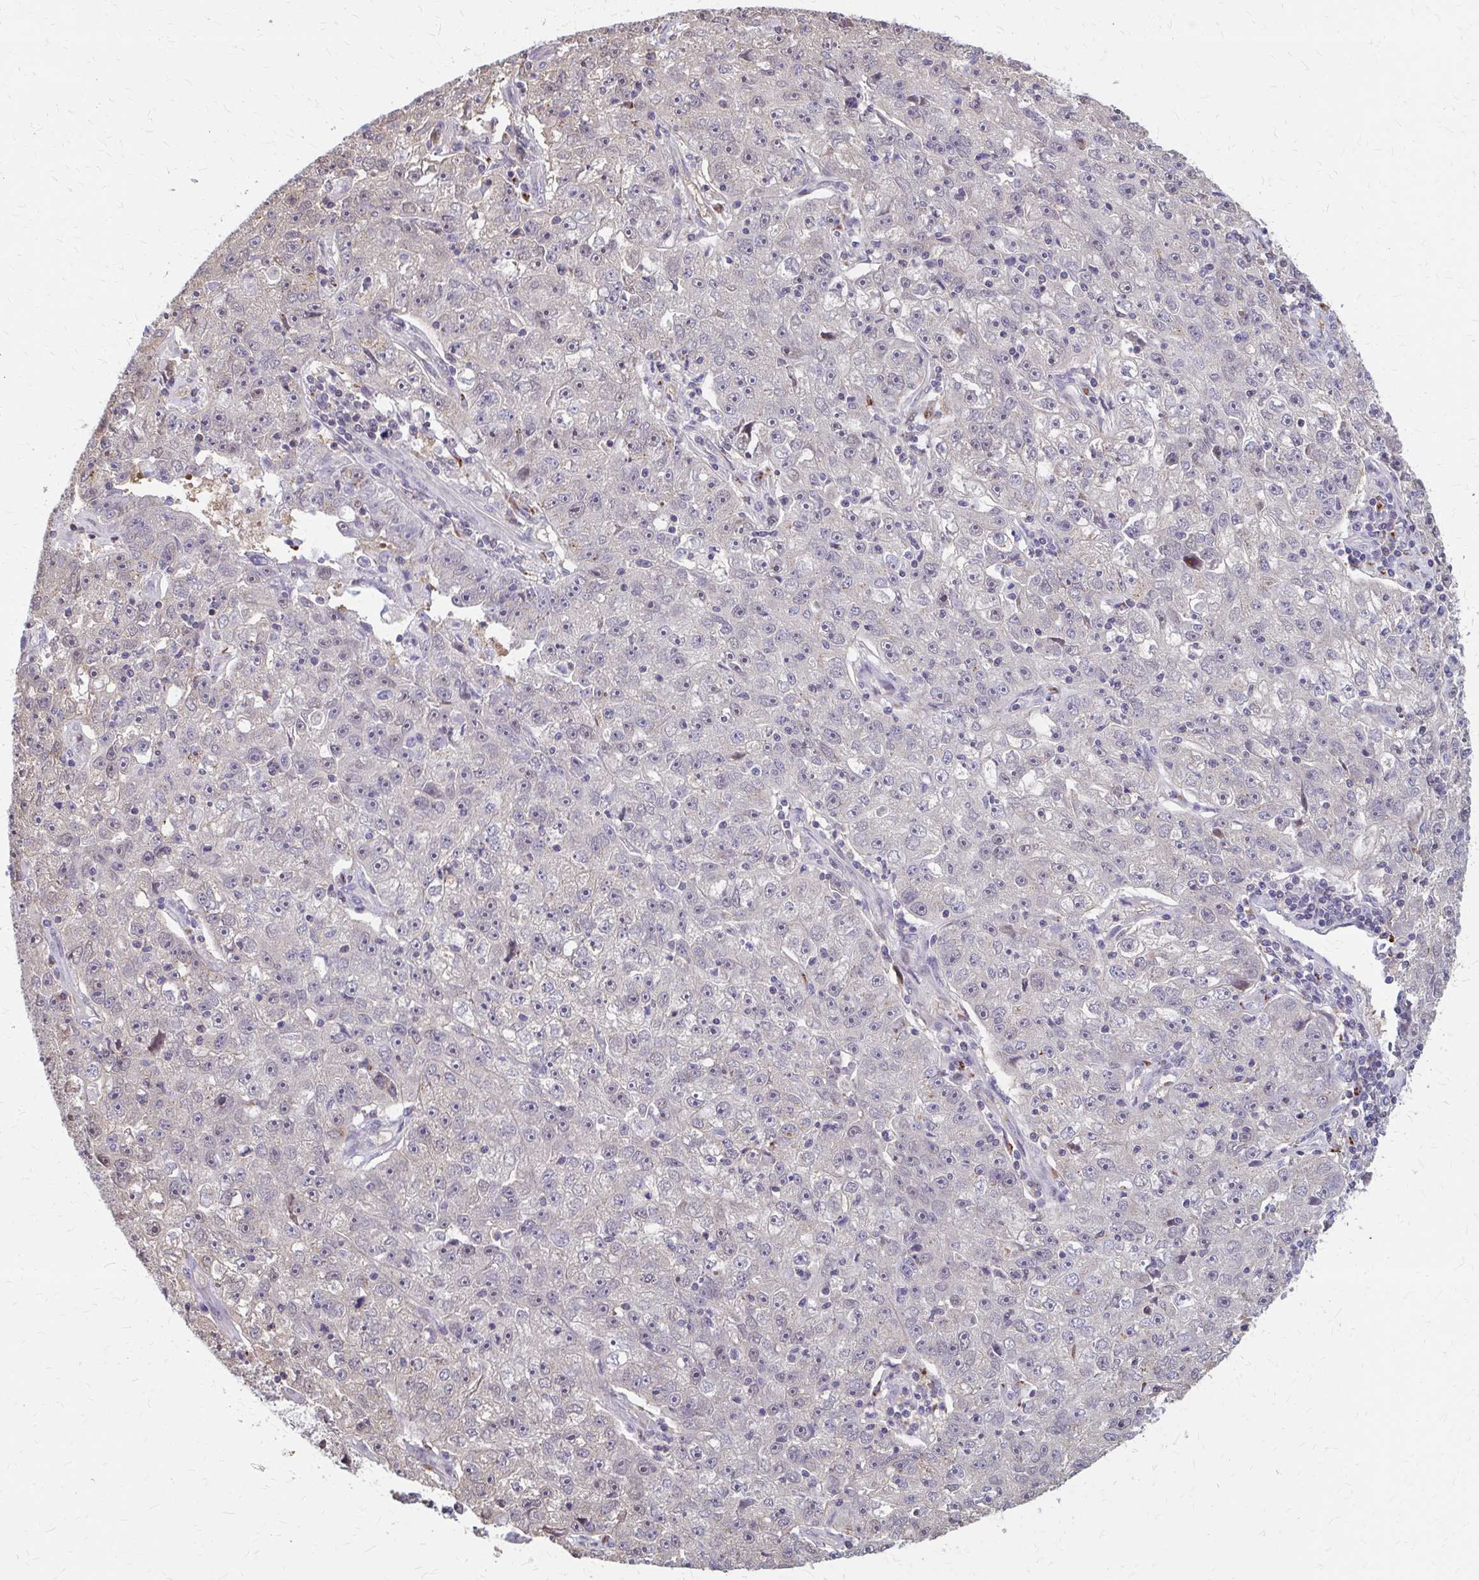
{"staining": {"intensity": "negative", "quantity": "none", "location": "none"}, "tissue": "lung cancer", "cell_type": "Tumor cells", "image_type": "cancer", "snomed": [{"axis": "morphology", "description": "Normal morphology"}, {"axis": "morphology", "description": "Adenocarcinoma, NOS"}, {"axis": "topography", "description": "Lymph node"}, {"axis": "topography", "description": "Lung"}], "caption": "This is an IHC micrograph of human lung cancer (adenocarcinoma). There is no staining in tumor cells.", "gene": "IFI44L", "patient": {"sex": "female", "age": 57}}